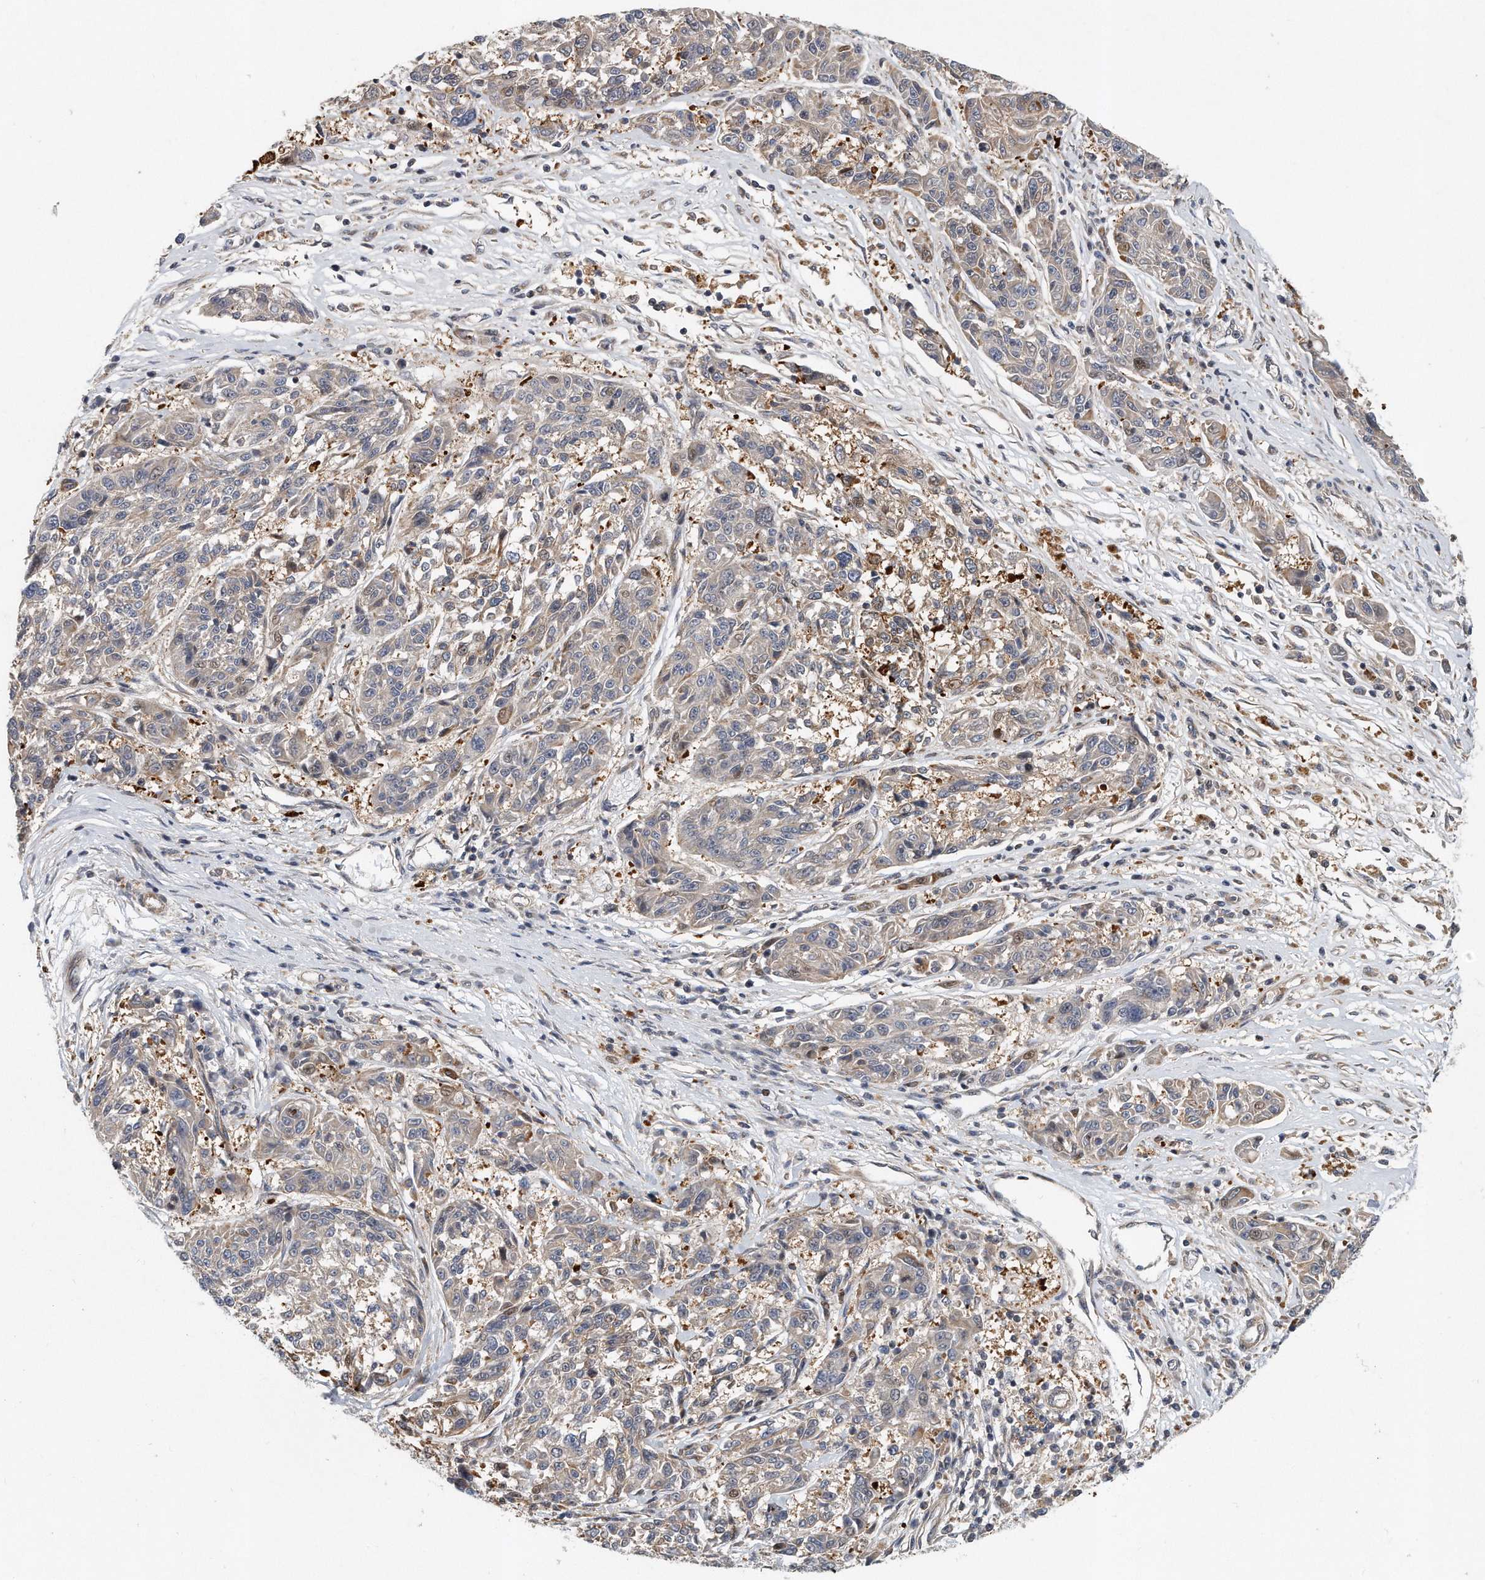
{"staining": {"intensity": "negative", "quantity": "none", "location": "none"}, "tissue": "melanoma", "cell_type": "Tumor cells", "image_type": "cancer", "snomed": [{"axis": "morphology", "description": "Malignant melanoma, NOS"}, {"axis": "topography", "description": "Skin"}], "caption": "The immunohistochemistry photomicrograph has no significant expression in tumor cells of malignant melanoma tissue.", "gene": "PCDH8", "patient": {"sex": "male", "age": 53}}